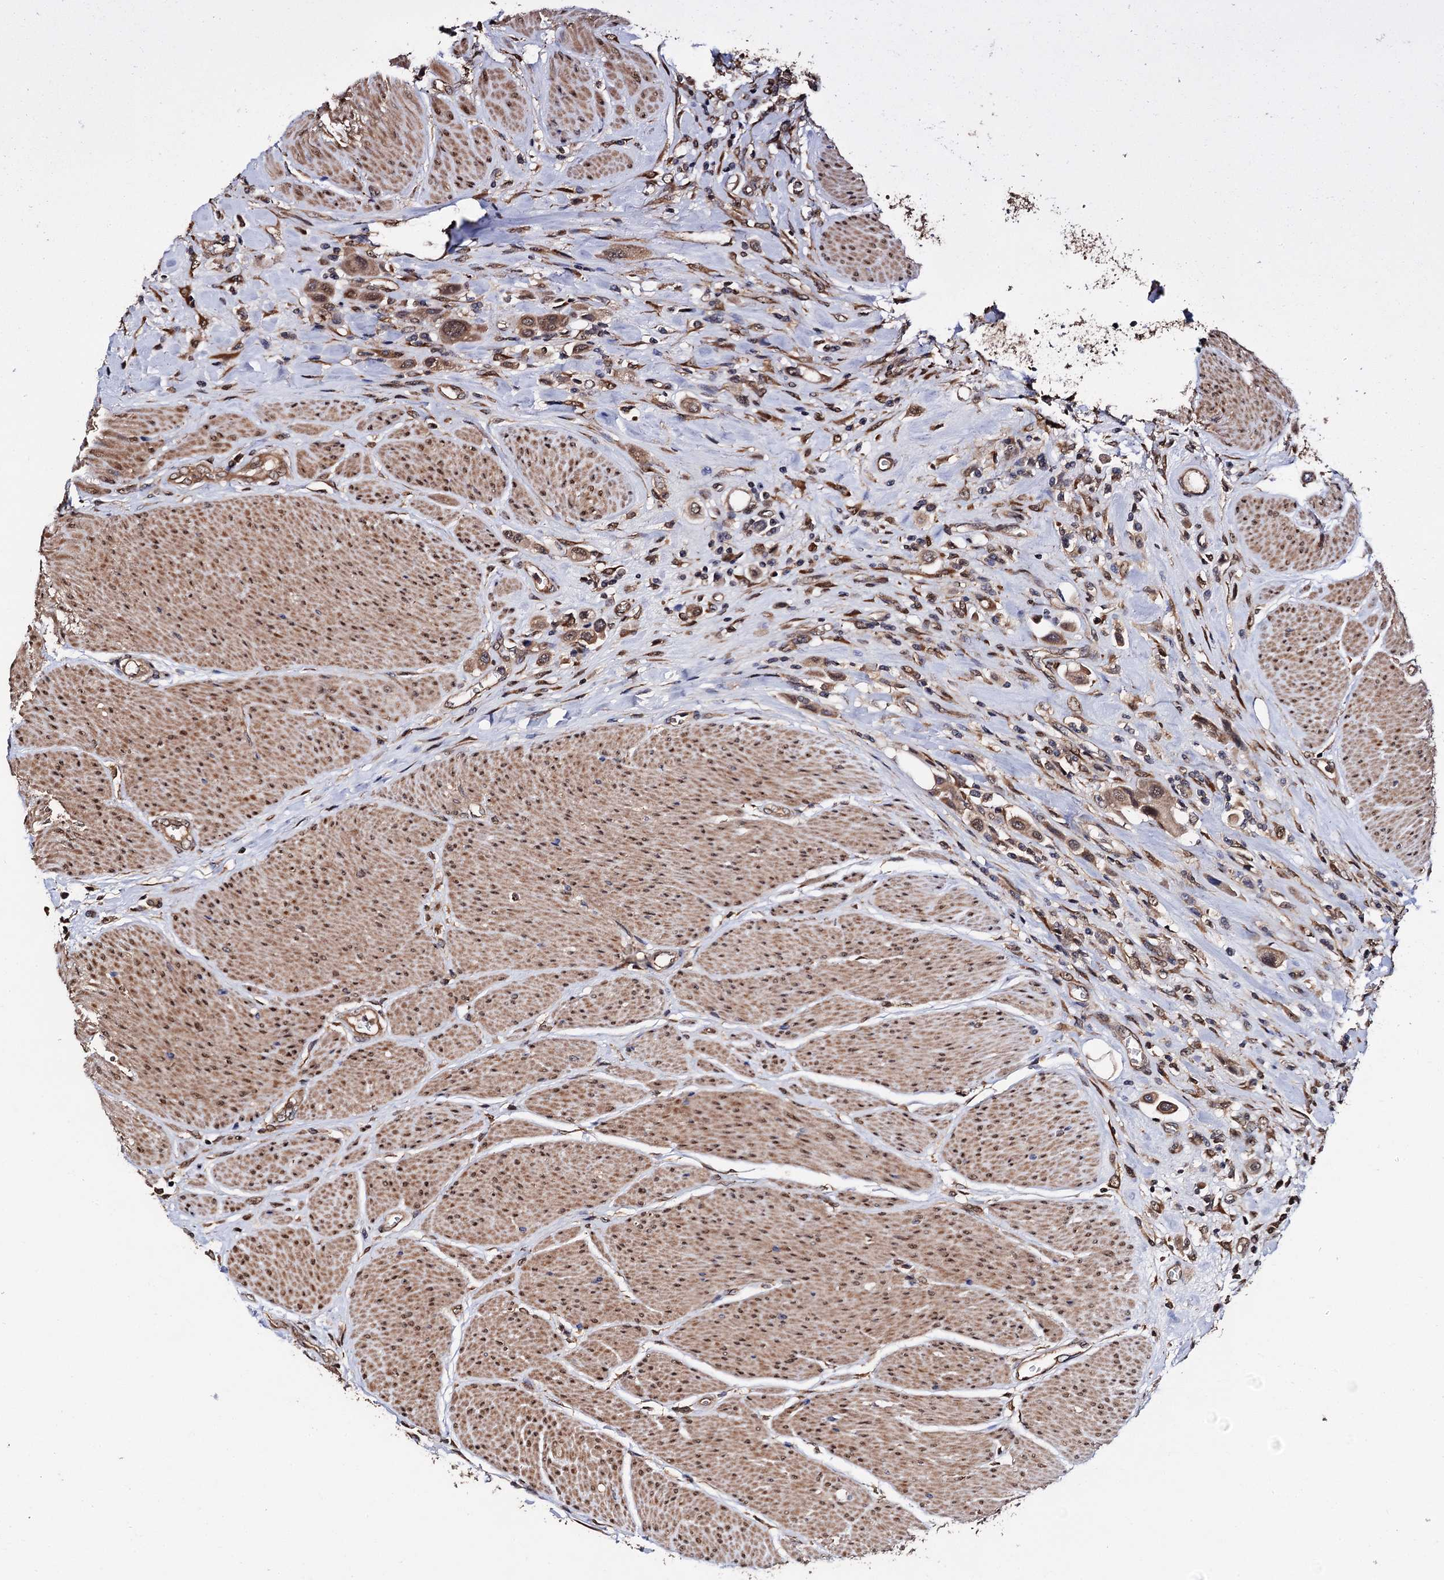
{"staining": {"intensity": "moderate", "quantity": ">75%", "location": "cytoplasmic/membranous"}, "tissue": "urothelial cancer", "cell_type": "Tumor cells", "image_type": "cancer", "snomed": [{"axis": "morphology", "description": "Urothelial carcinoma, High grade"}, {"axis": "topography", "description": "Urinary bladder"}], "caption": "Protein staining of urothelial cancer tissue shows moderate cytoplasmic/membranous expression in about >75% of tumor cells.", "gene": "MIER2", "patient": {"sex": "male", "age": 50}}